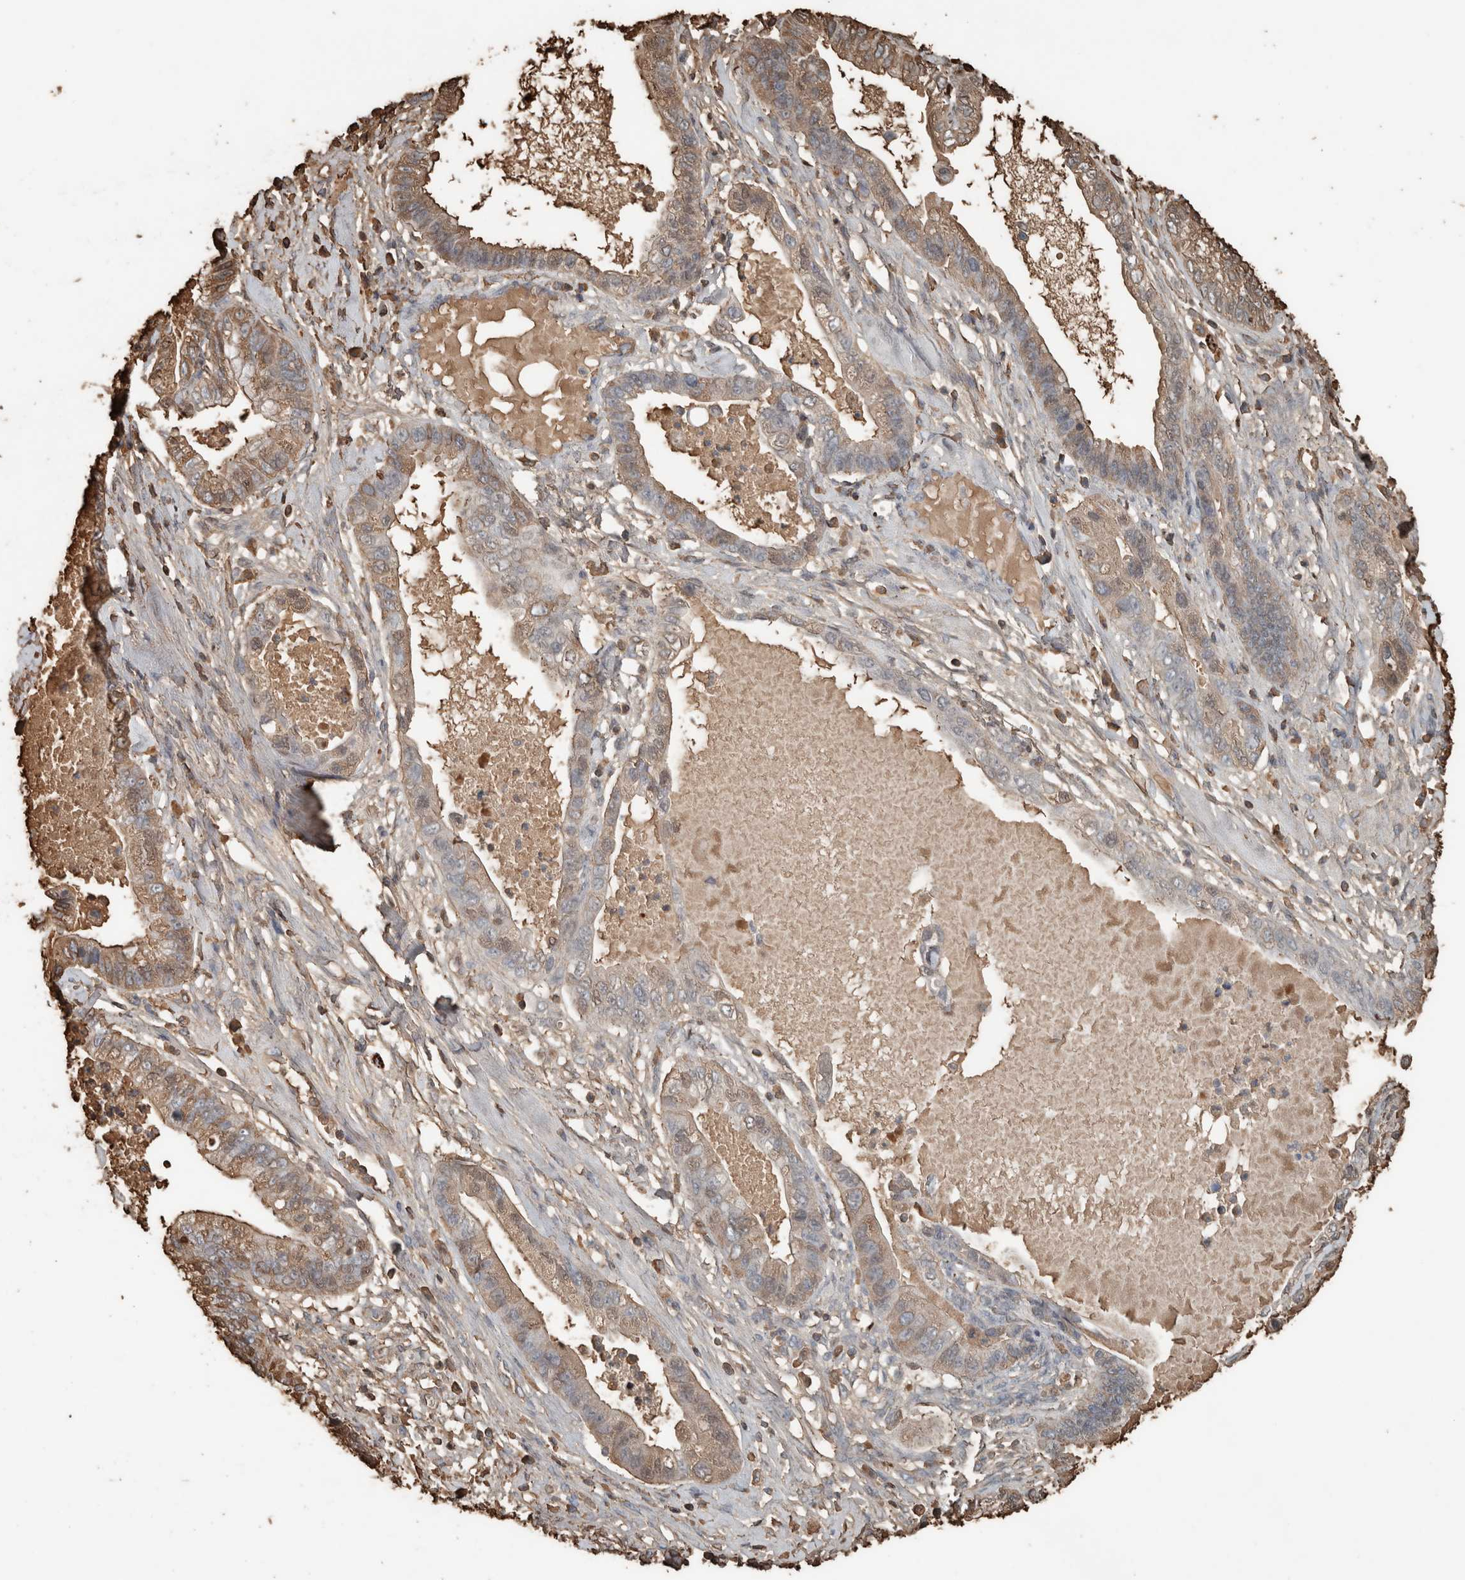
{"staining": {"intensity": "weak", "quantity": "25%-75%", "location": "cytoplasmic/membranous"}, "tissue": "cervical cancer", "cell_type": "Tumor cells", "image_type": "cancer", "snomed": [{"axis": "morphology", "description": "Adenocarcinoma, NOS"}, {"axis": "topography", "description": "Cervix"}], "caption": "IHC photomicrograph of human cervical cancer (adenocarcinoma) stained for a protein (brown), which displays low levels of weak cytoplasmic/membranous staining in approximately 25%-75% of tumor cells.", "gene": "USP34", "patient": {"sex": "female", "age": 44}}